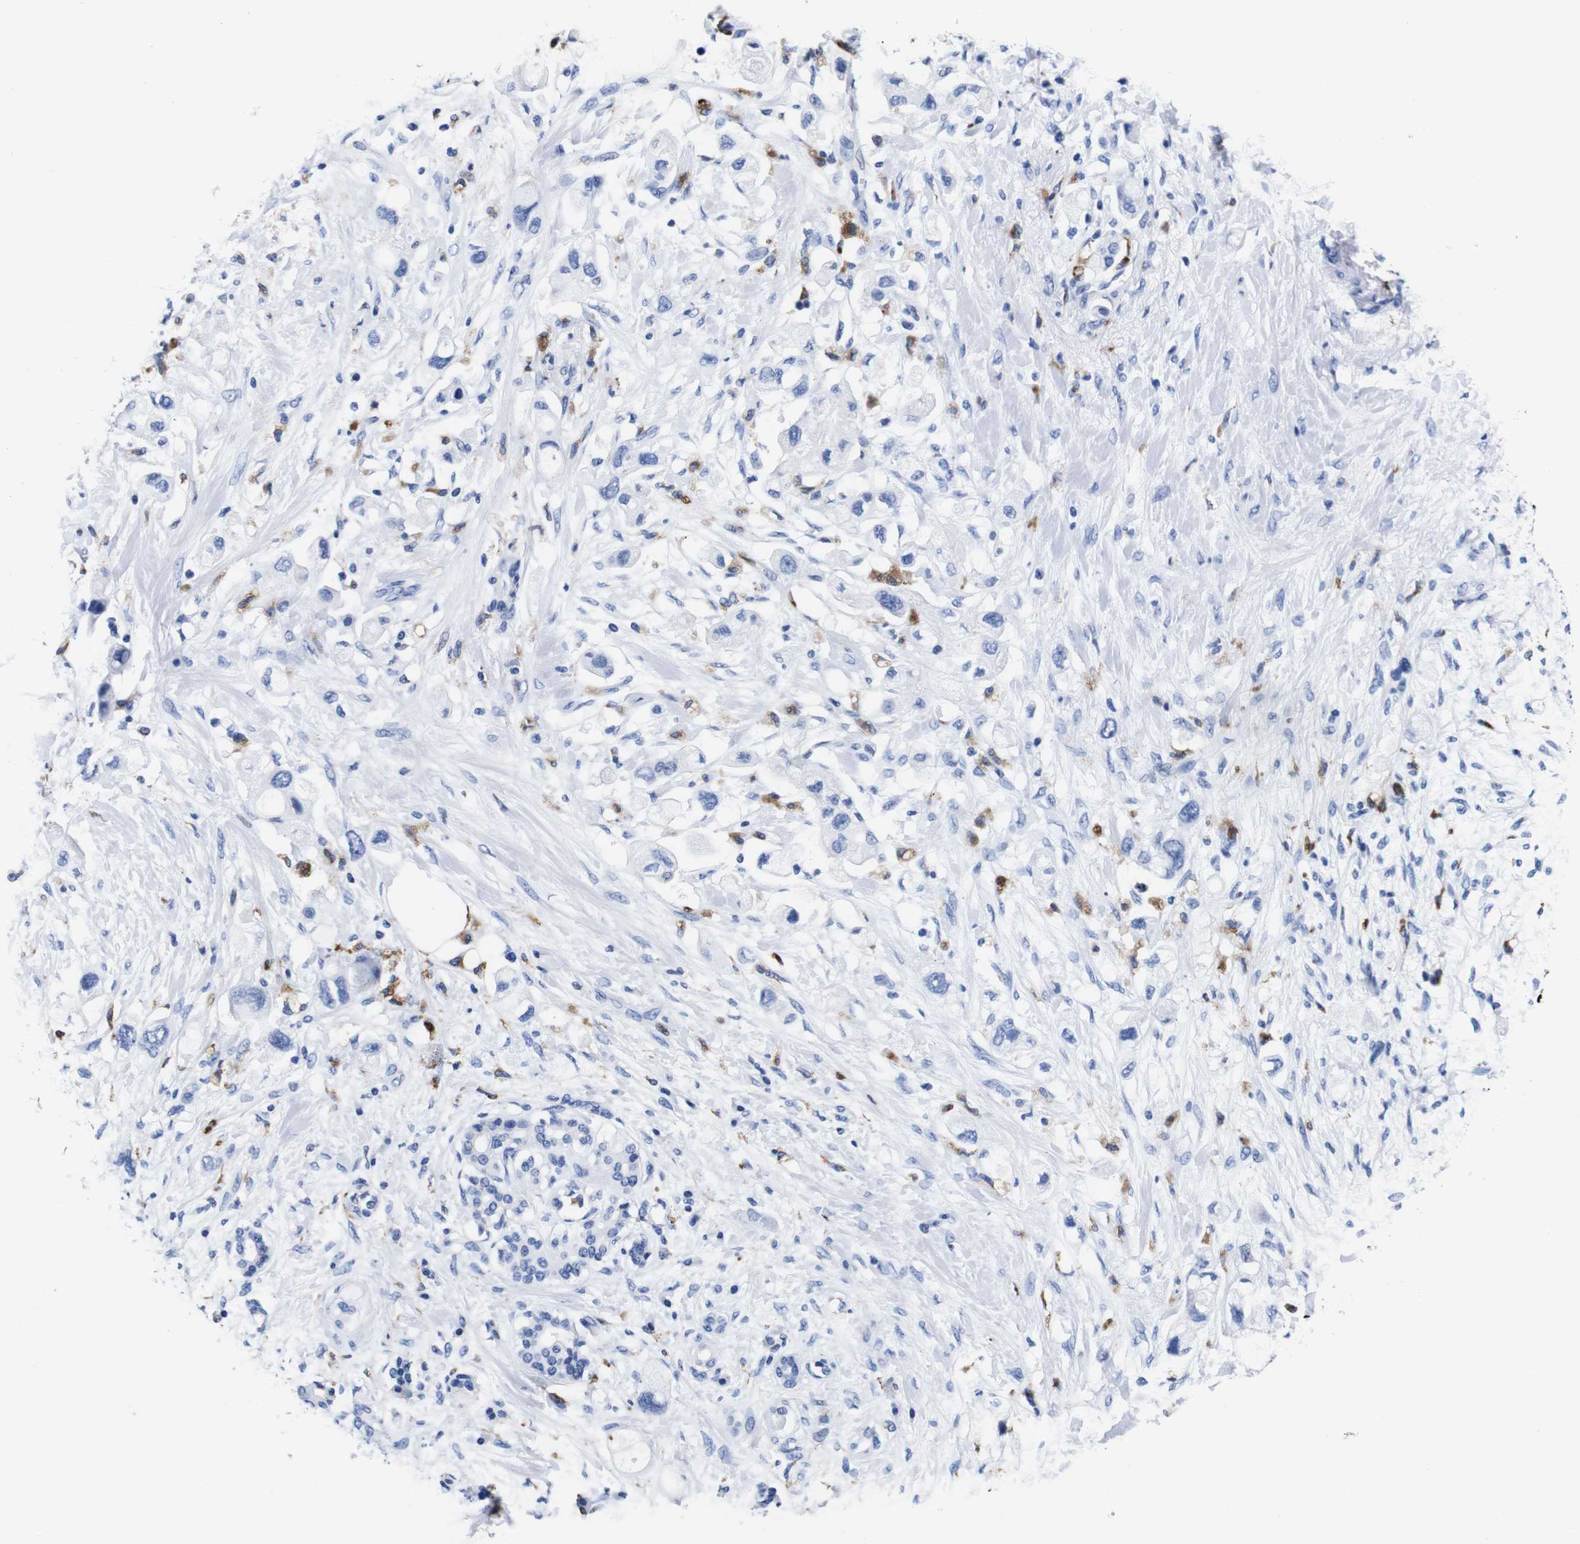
{"staining": {"intensity": "negative", "quantity": "none", "location": "none"}, "tissue": "pancreatic cancer", "cell_type": "Tumor cells", "image_type": "cancer", "snomed": [{"axis": "morphology", "description": "Adenocarcinoma, NOS"}, {"axis": "topography", "description": "Pancreas"}], "caption": "An IHC image of adenocarcinoma (pancreatic) is shown. There is no staining in tumor cells of adenocarcinoma (pancreatic).", "gene": "HLA-DMB", "patient": {"sex": "female", "age": 56}}